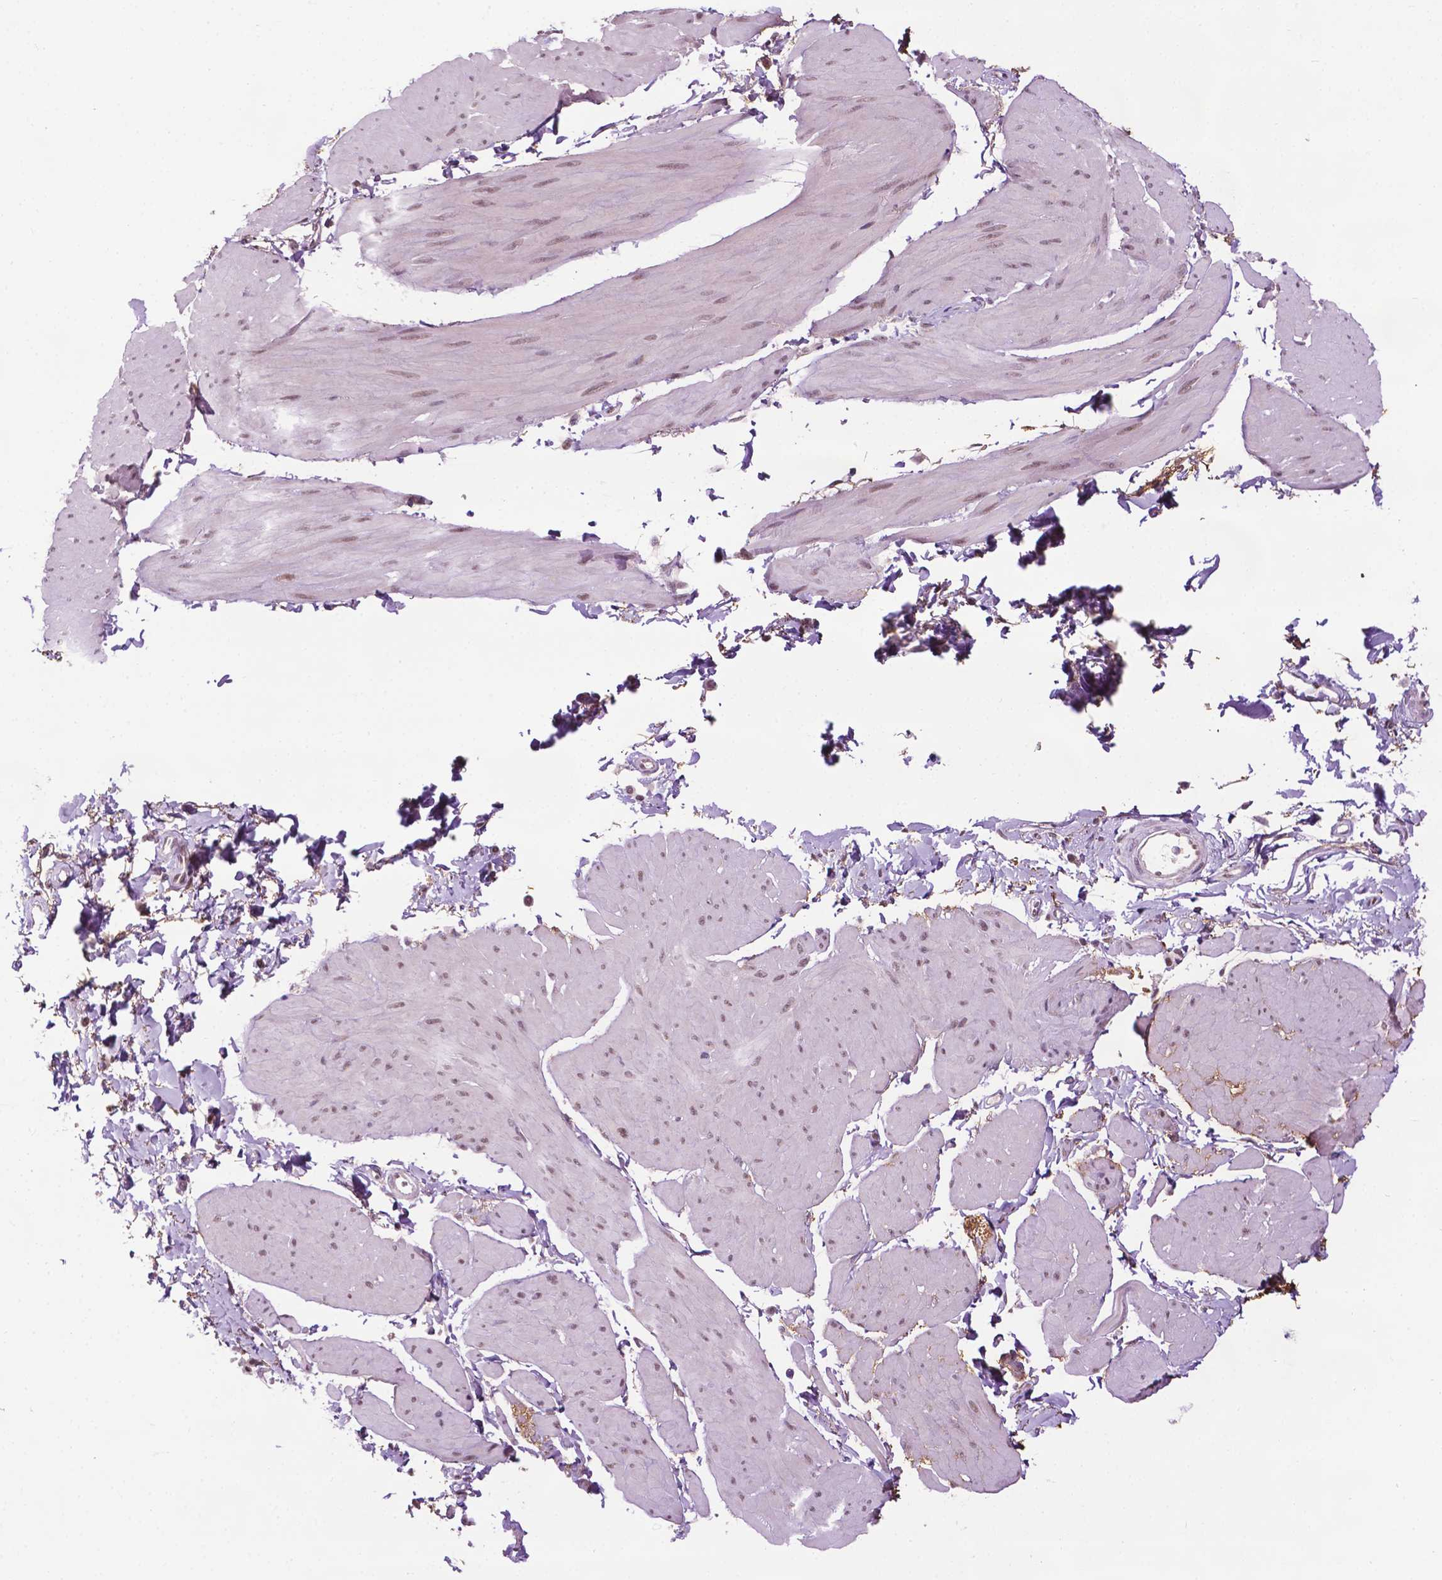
{"staining": {"intensity": "moderate", "quantity": "25%-75%", "location": "nuclear"}, "tissue": "smooth muscle", "cell_type": "Smooth muscle cells", "image_type": "normal", "snomed": [{"axis": "morphology", "description": "Normal tissue, NOS"}, {"axis": "topography", "description": "Adipose tissue"}, {"axis": "topography", "description": "Smooth muscle"}, {"axis": "topography", "description": "Peripheral nerve tissue"}], "caption": "Immunohistochemical staining of benign smooth muscle exhibits moderate nuclear protein expression in approximately 25%-75% of smooth muscle cells.", "gene": "UBQLN4", "patient": {"sex": "male", "age": 83}}